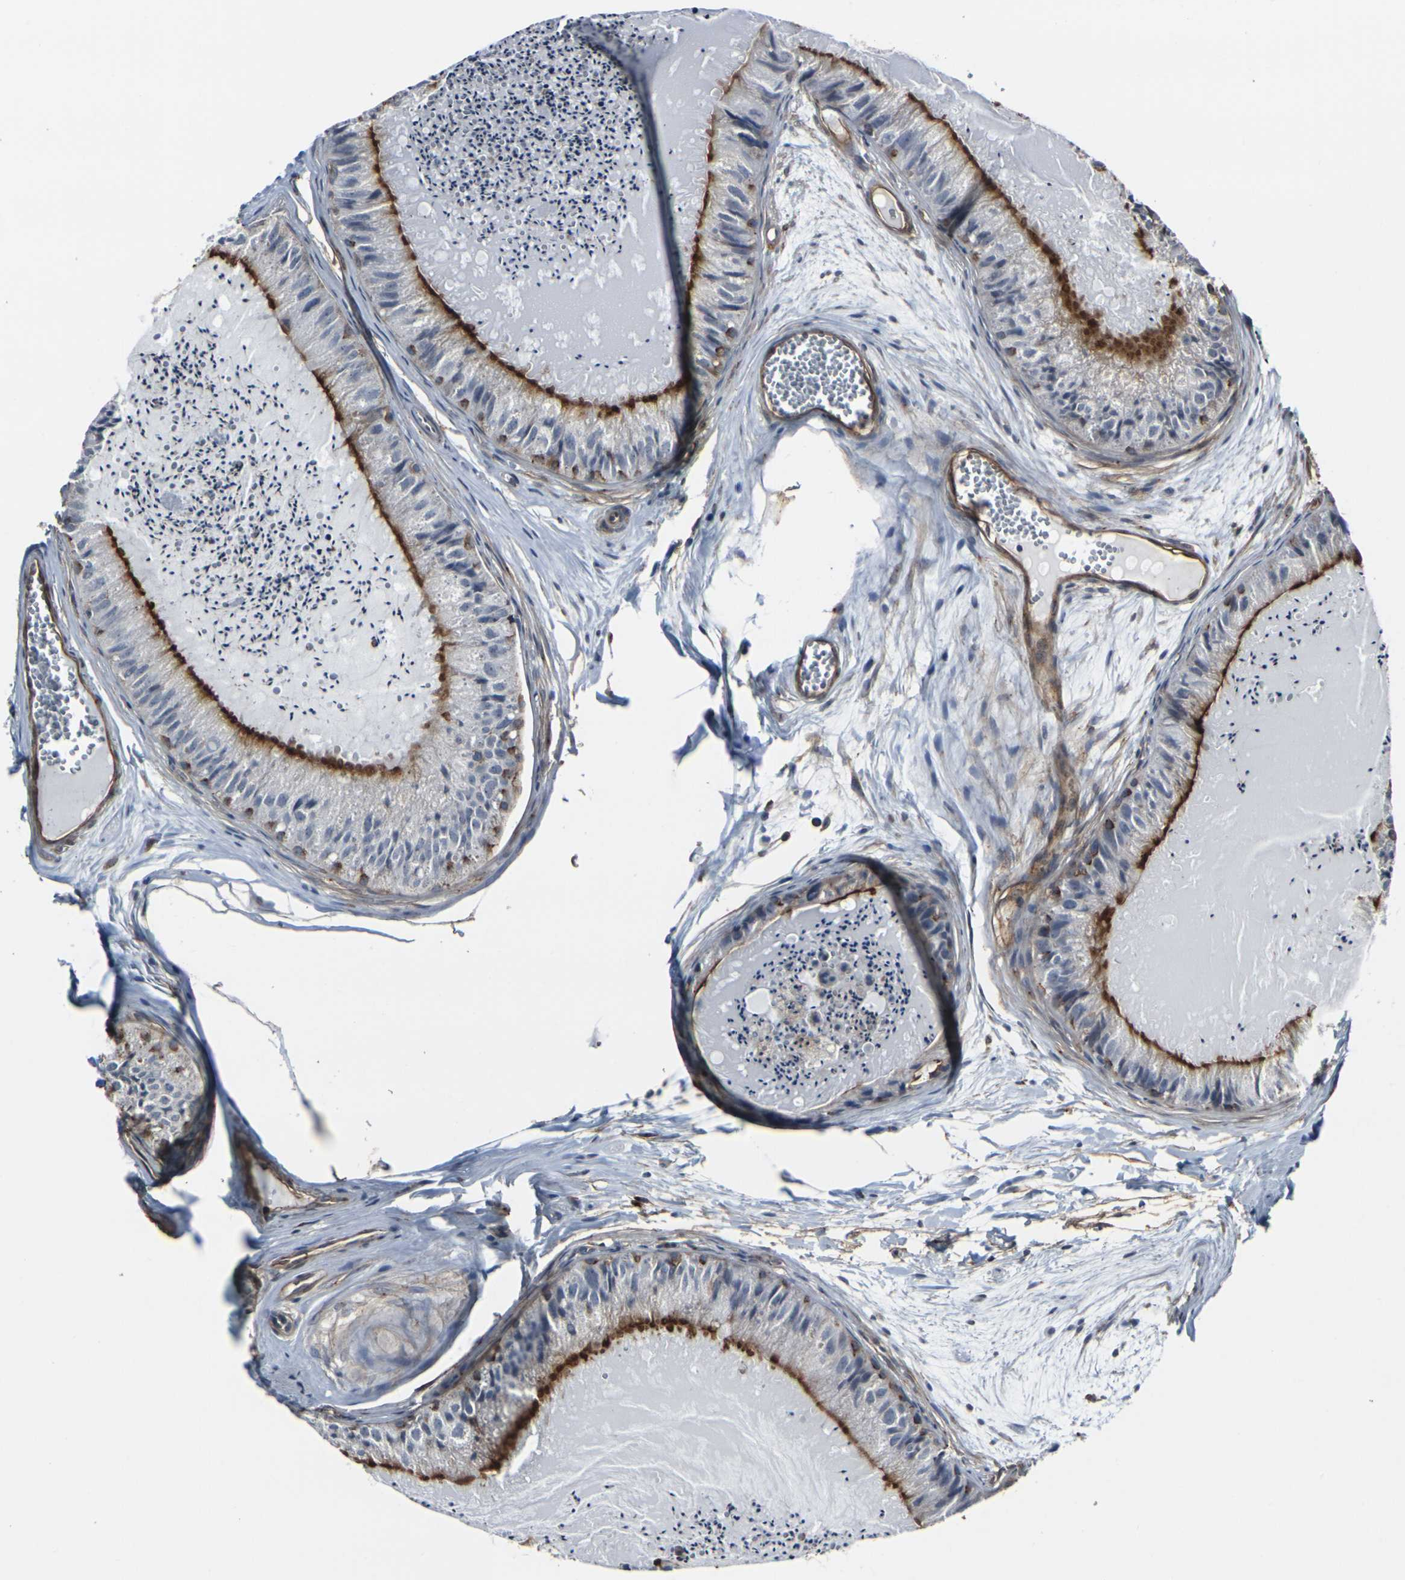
{"staining": {"intensity": "strong", "quantity": "25%-75%", "location": "cytoplasmic/membranous"}, "tissue": "epididymis", "cell_type": "Glandular cells", "image_type": "normal", "snomed": [{"axis": "morphology", "description": "Normal tissue, NOS"}, {"axis": "topography", "description": "Epididymis"}], "caption": "This image displays IHC staining of normal human epididymis, with high strong cytoplasmic/membranous staining in about 25%-75% of glandular cells.", "gene": "MYOF", "patient": {"sex": "male", "age": 31}}